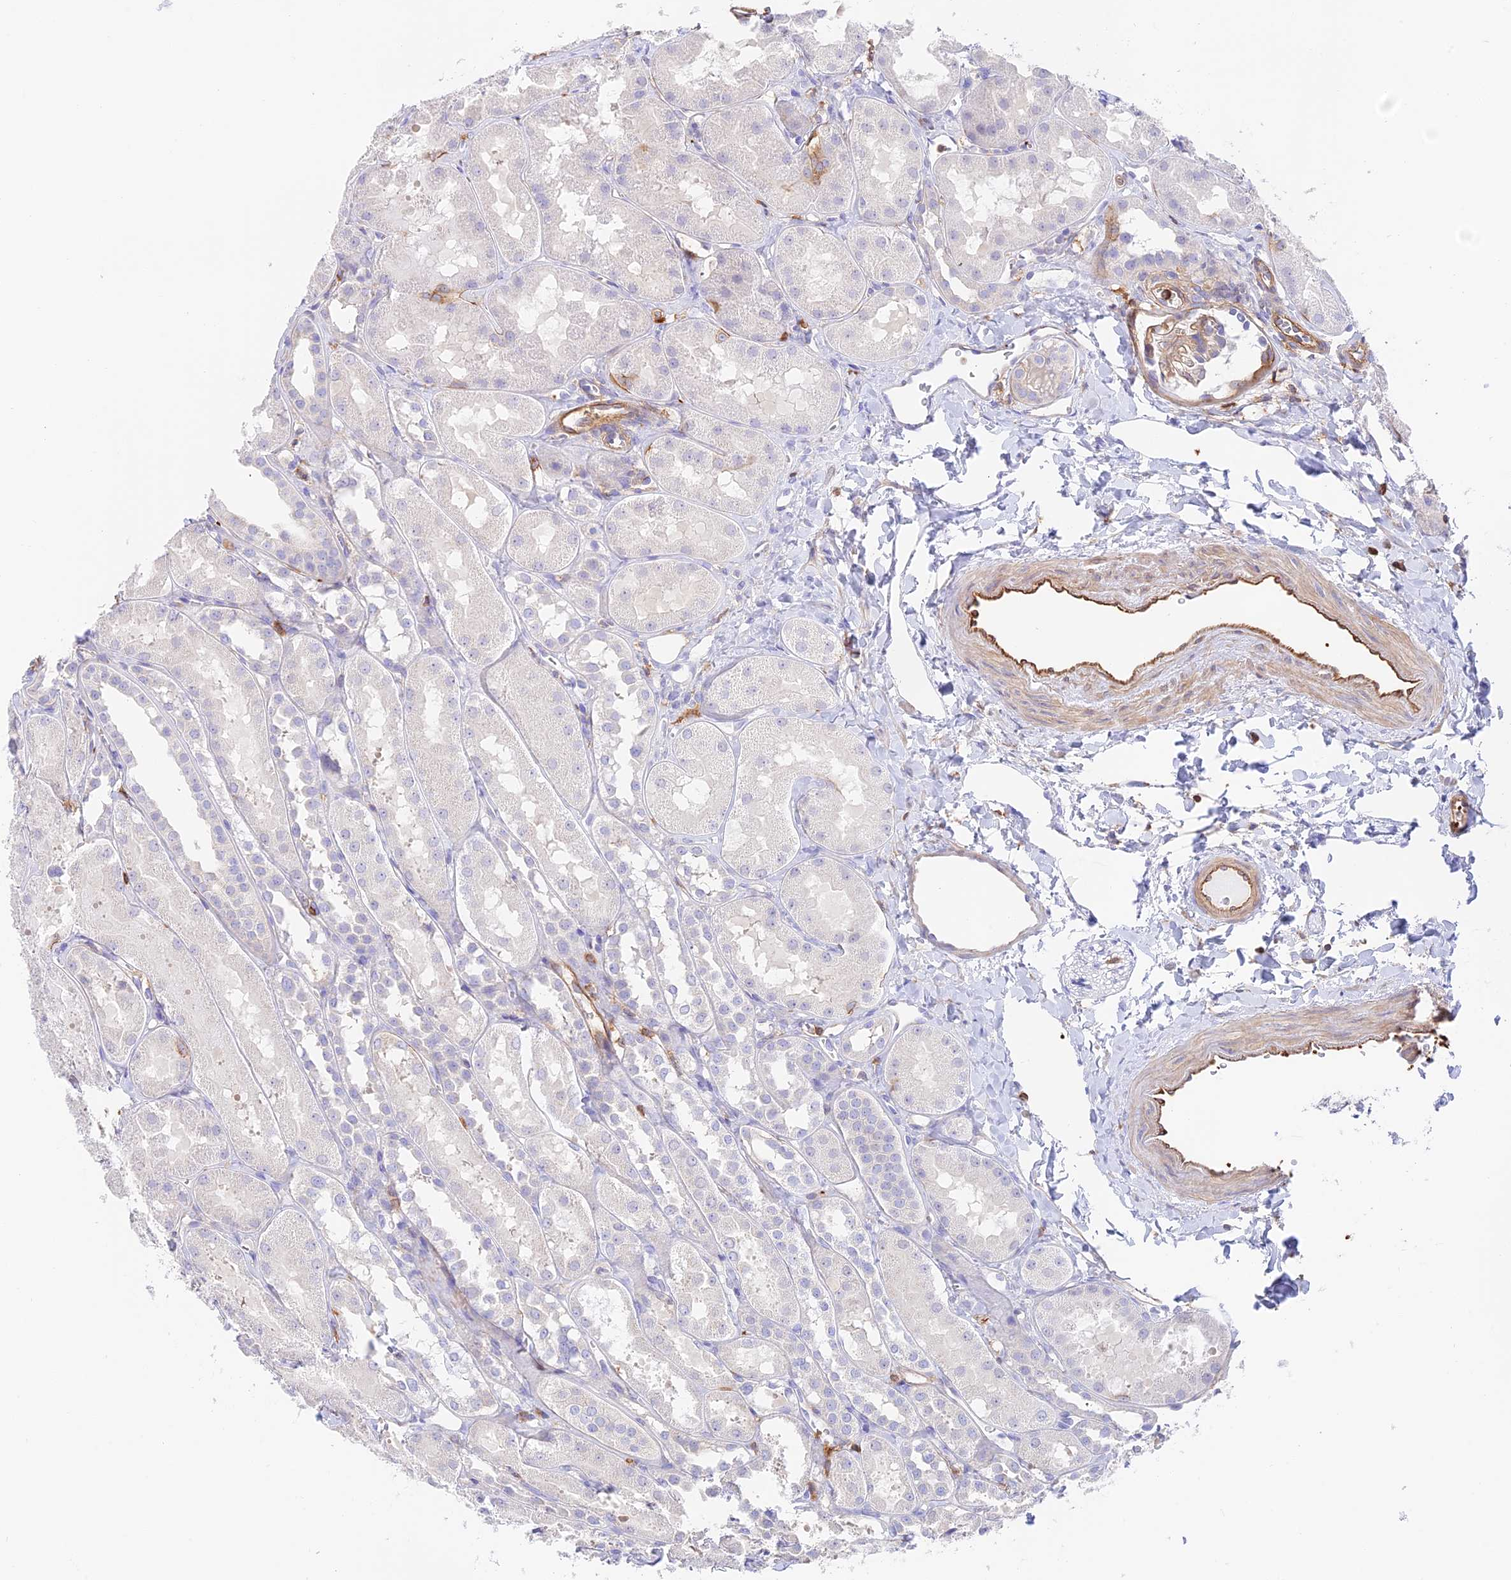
{"staining": {"intensity": "moderate", "quantity": "<25%", "location": "cytoplasmic/membranous"}, "tissue": "kidney", "cell_type": "Cells in glomeruli", "image_type": "normal", "snomed": [{"axis": "morphology", "description": "Normal tissue, NOS"}, {"axis": "topography", "description": "Kidney"}, {"axis": "topography", "description": "Urinary bladder"}], "caption": "Protein staining of normal kidney displays moderate cytoplasmic/membranous expression in approximately <25% of cells in glomeruli.", "gene": "DENND1C", "patient": {"sex": "male", "age": 16}}